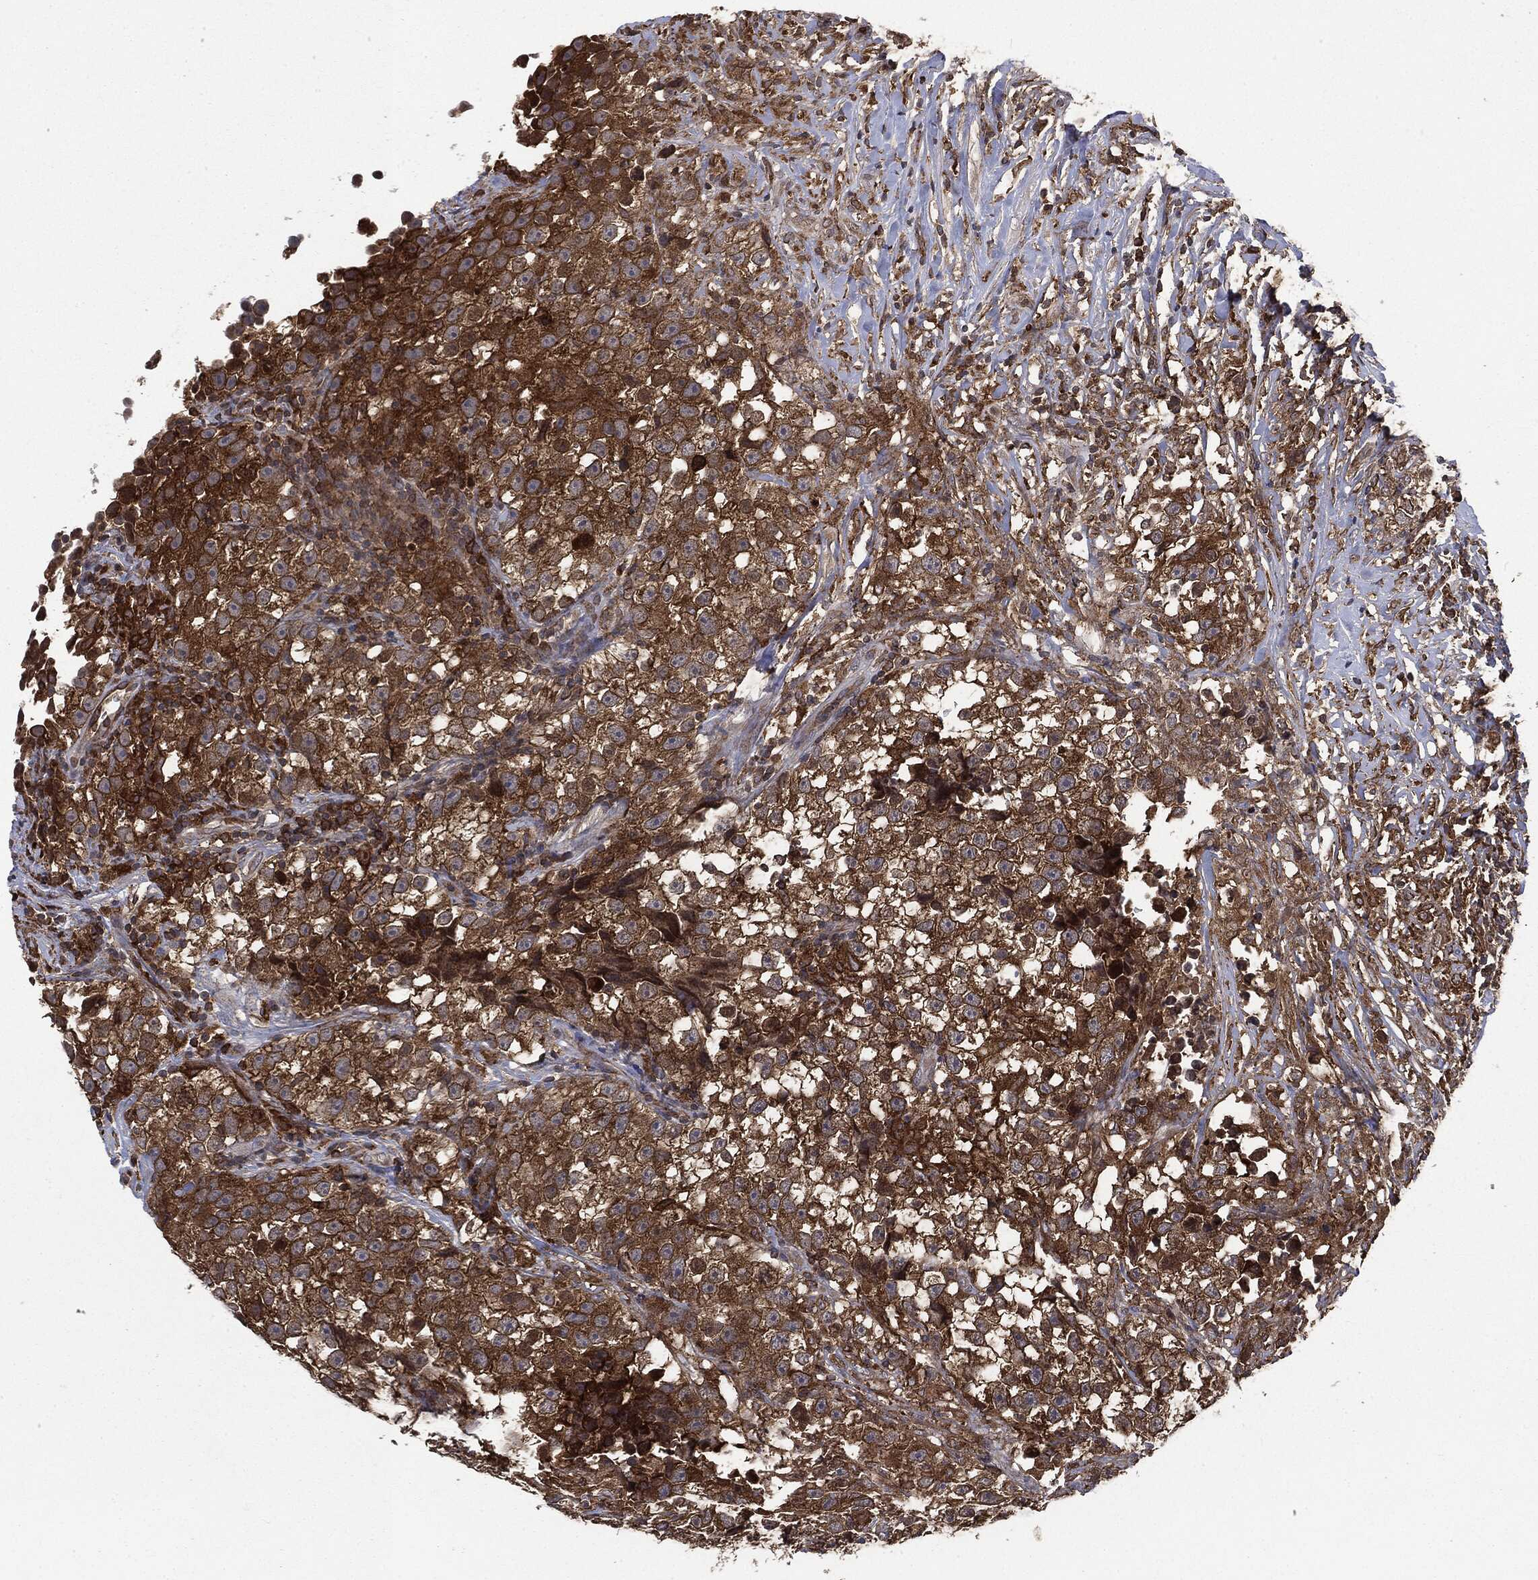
{"staining": {"intensity": "strong", "quantity": ">75%", "location": "cytoplasmic/membranous"}, "tissue": "testis cancer", "cell_type": "Tumor cells", "image_type": "cancer", "snomed": [{"axis": "morphology", "description": "Seminoma, NOS"}, {"axis": "topography", "description": "Testis"}], "caption": "IHC (DAB (3,3'-diaminobenzidine)) staining of human testis cancer exhibits strong cytoplasmic/membranous protein expression in approximately >75% of tumor cells. The protein is shown in brown color, while the nuclei are stained blue.", "gene": "SNX5", "patient": {"sex": "male", "age": 46}}